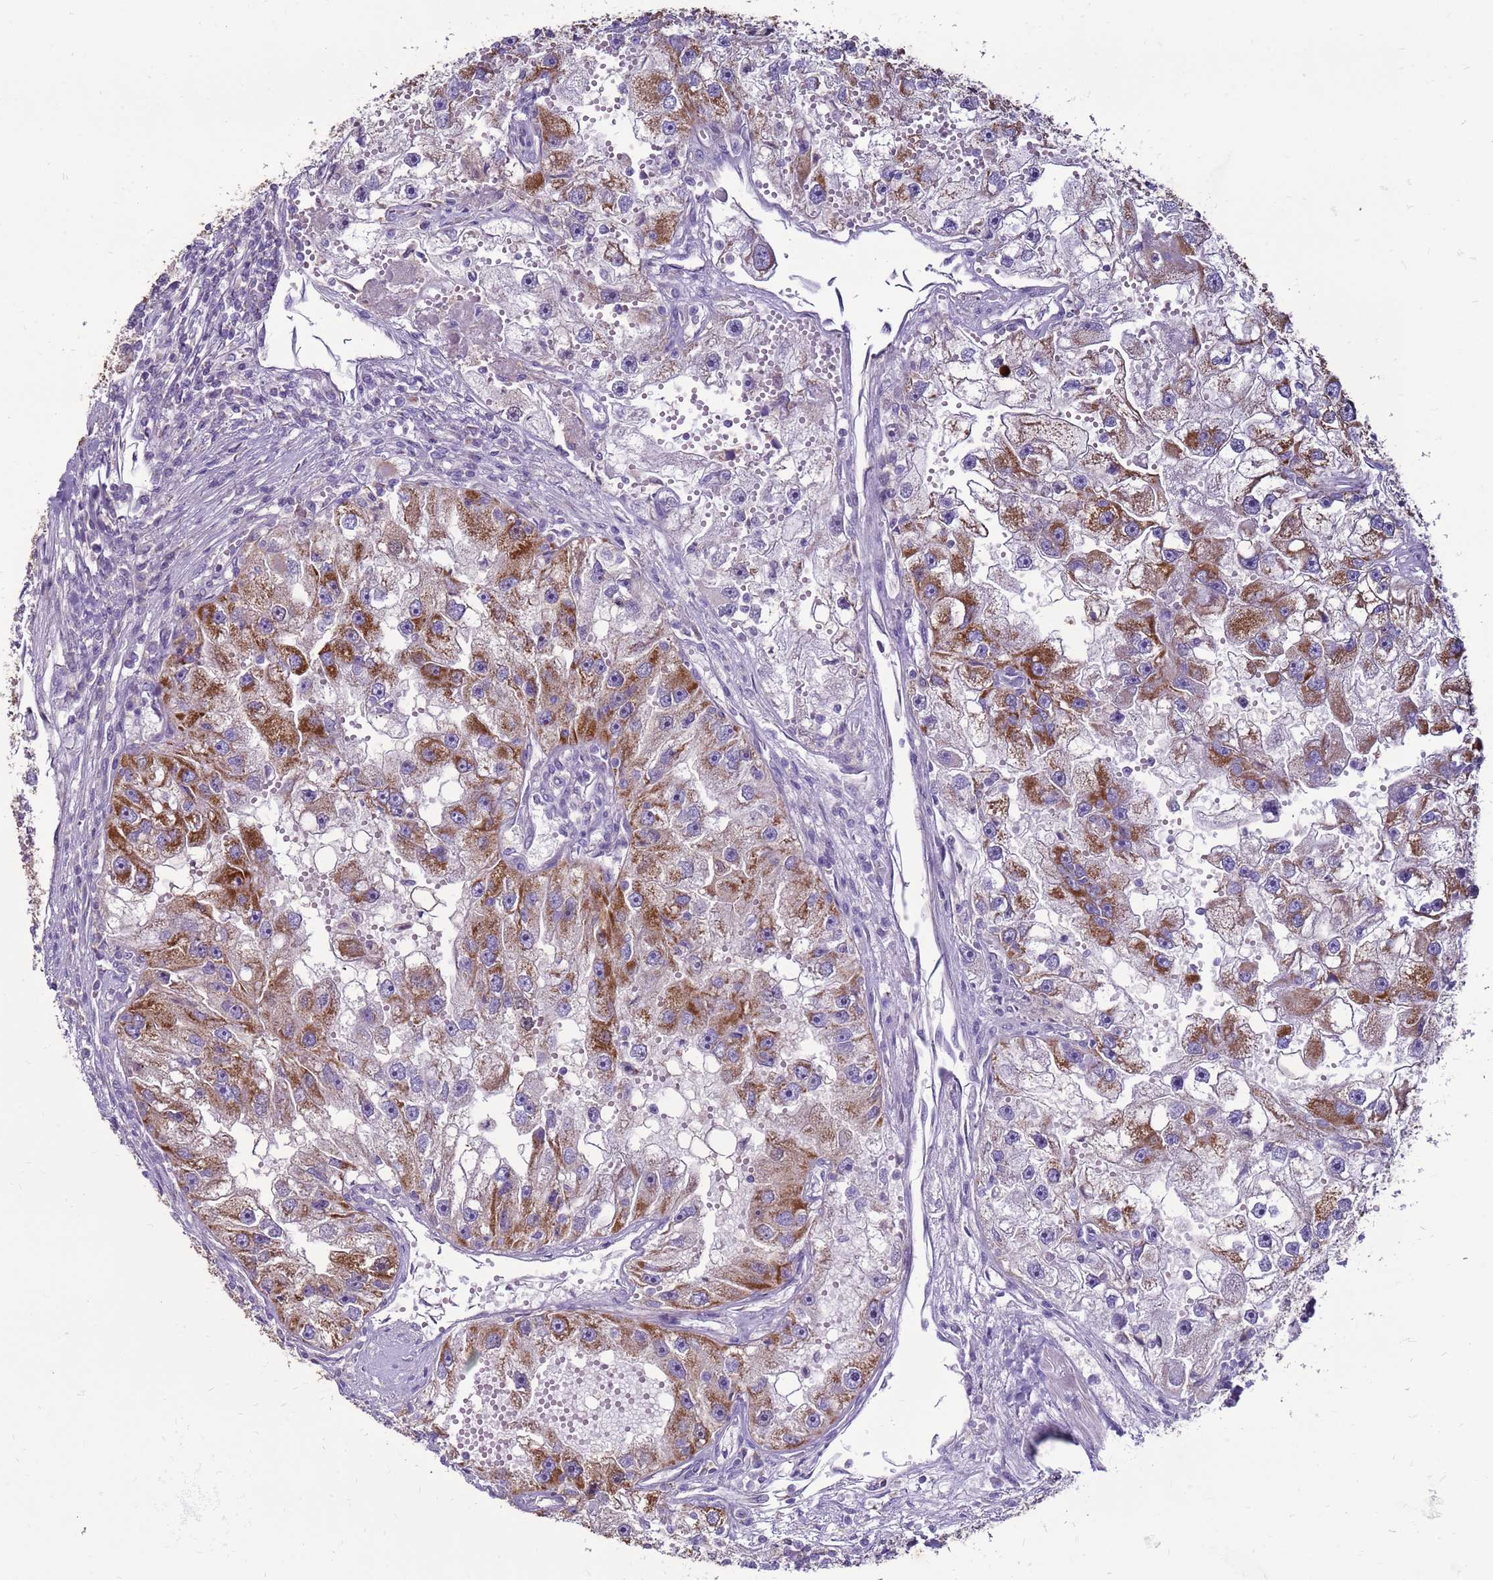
{"staining": {"intensity": "strong", "quantity": "25%-75%", "location": "cytoplasmic/membranous"}, "tissue": "renal cancer", "cell_type": "Tumor cells", "image_type": "cancer", "snomed": [{"axis": "morphology", "description": "Adenocarcinoma, NOS"}, {"axis": "topography", "description": "Kidney"}], "caption": "Tumor cells reveal strong cytoplasmic/membranous positivity in approximately 25%-75% of cells in renal adenocarcinoma. (IHC, brightfield microscopy, high magnification).", "gene": "TRAPPC4", "patient": {"sex": "male", "age": 63}}